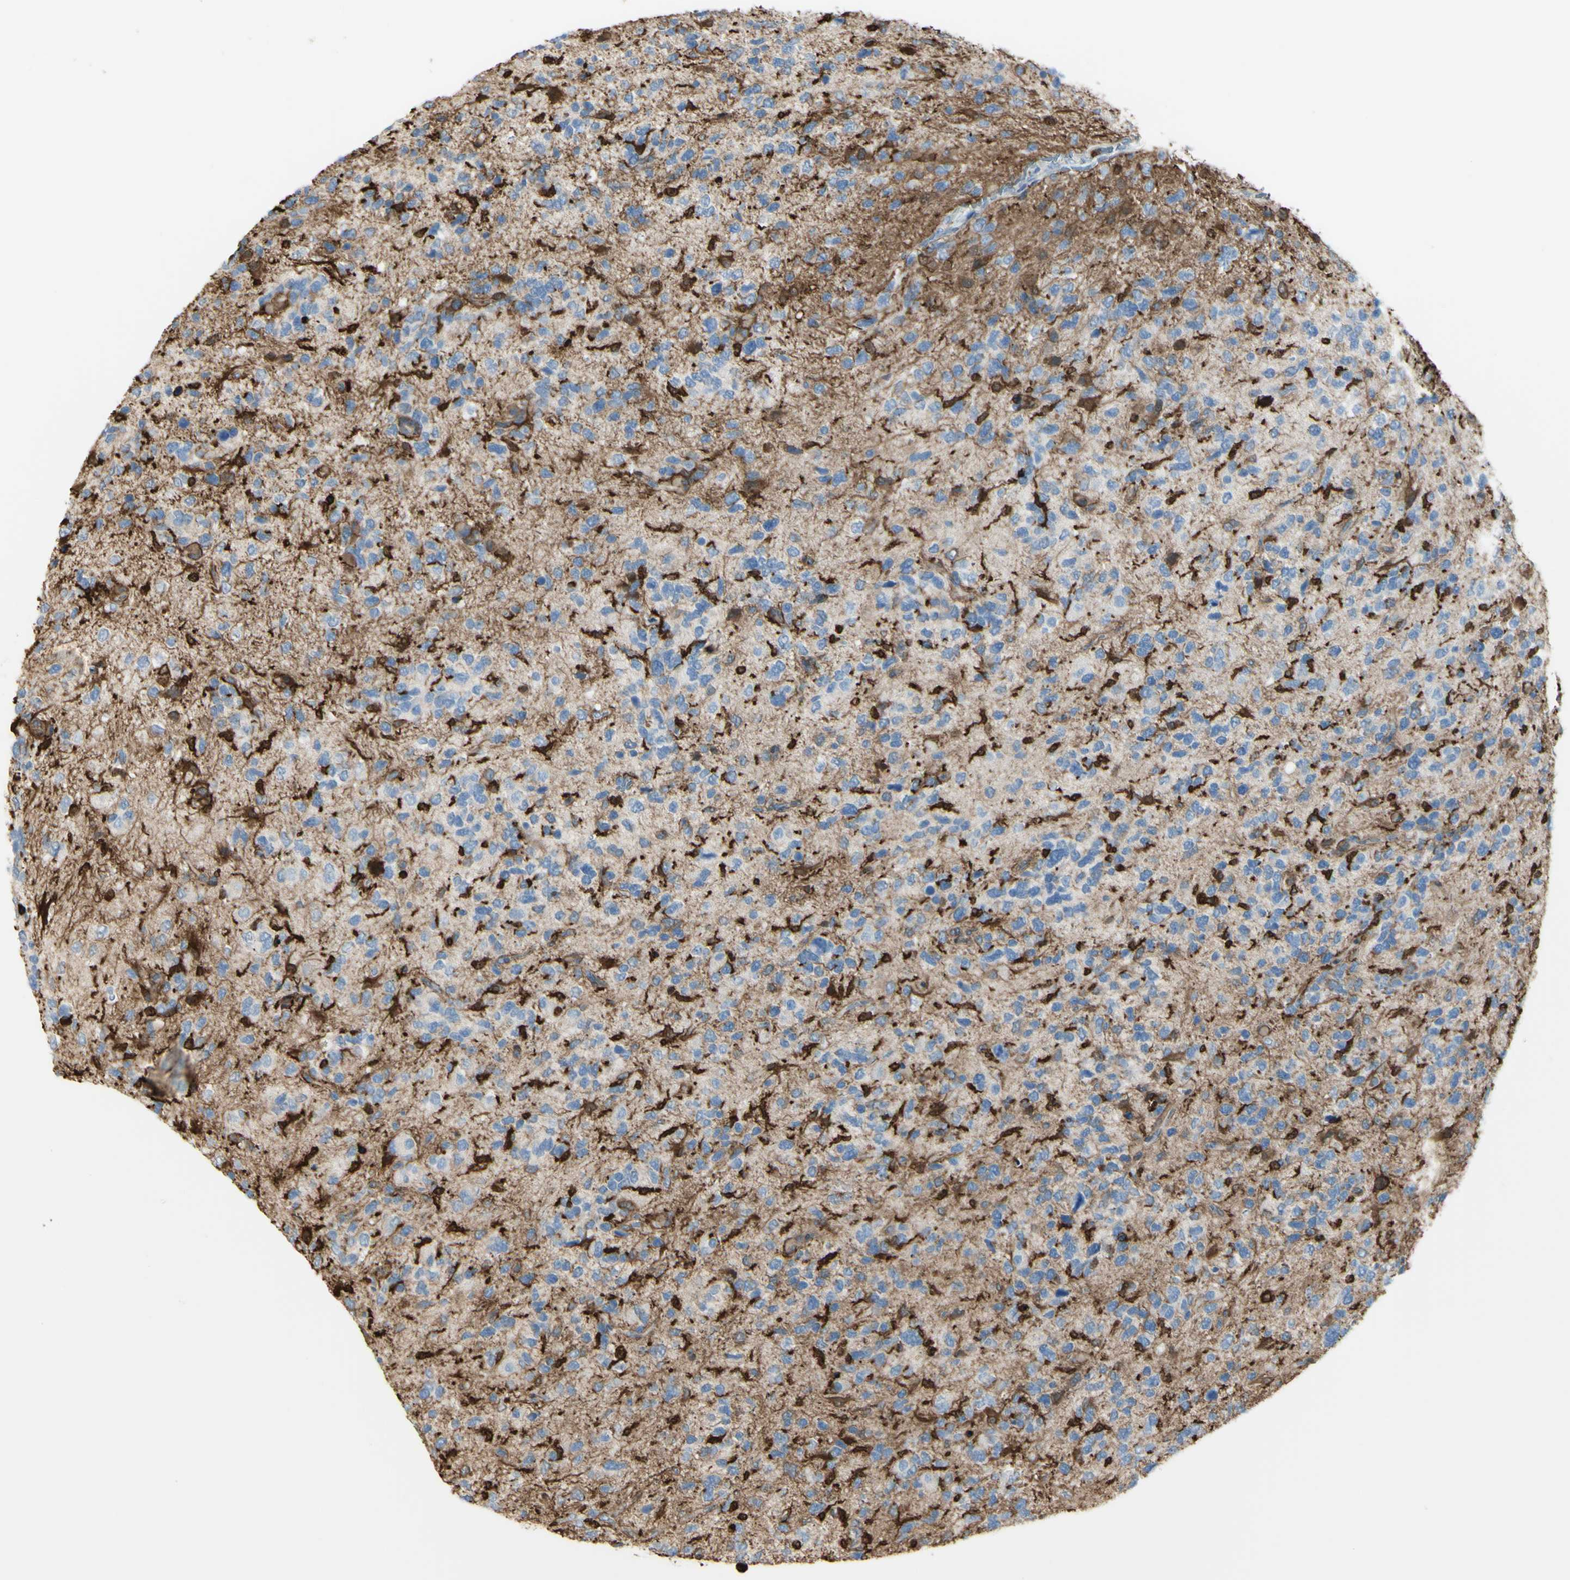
{"staining": {"intensity": "negative", "quantity": "none", "location": "none"}, "tissue": "glioma", "cell_type": "Tumor cells", "image_type": "cancer", "snomed": [{"axis": "morphology", "description": "Glioma, malignant, High grade"}, {"axis": "topography", "description": "Brain"}], "caption": "Glioma stained for a protein using IHC exhibits no expression tumor cells.", "gene": "GSN", "patient": {"sex": "female", "age": 58}}